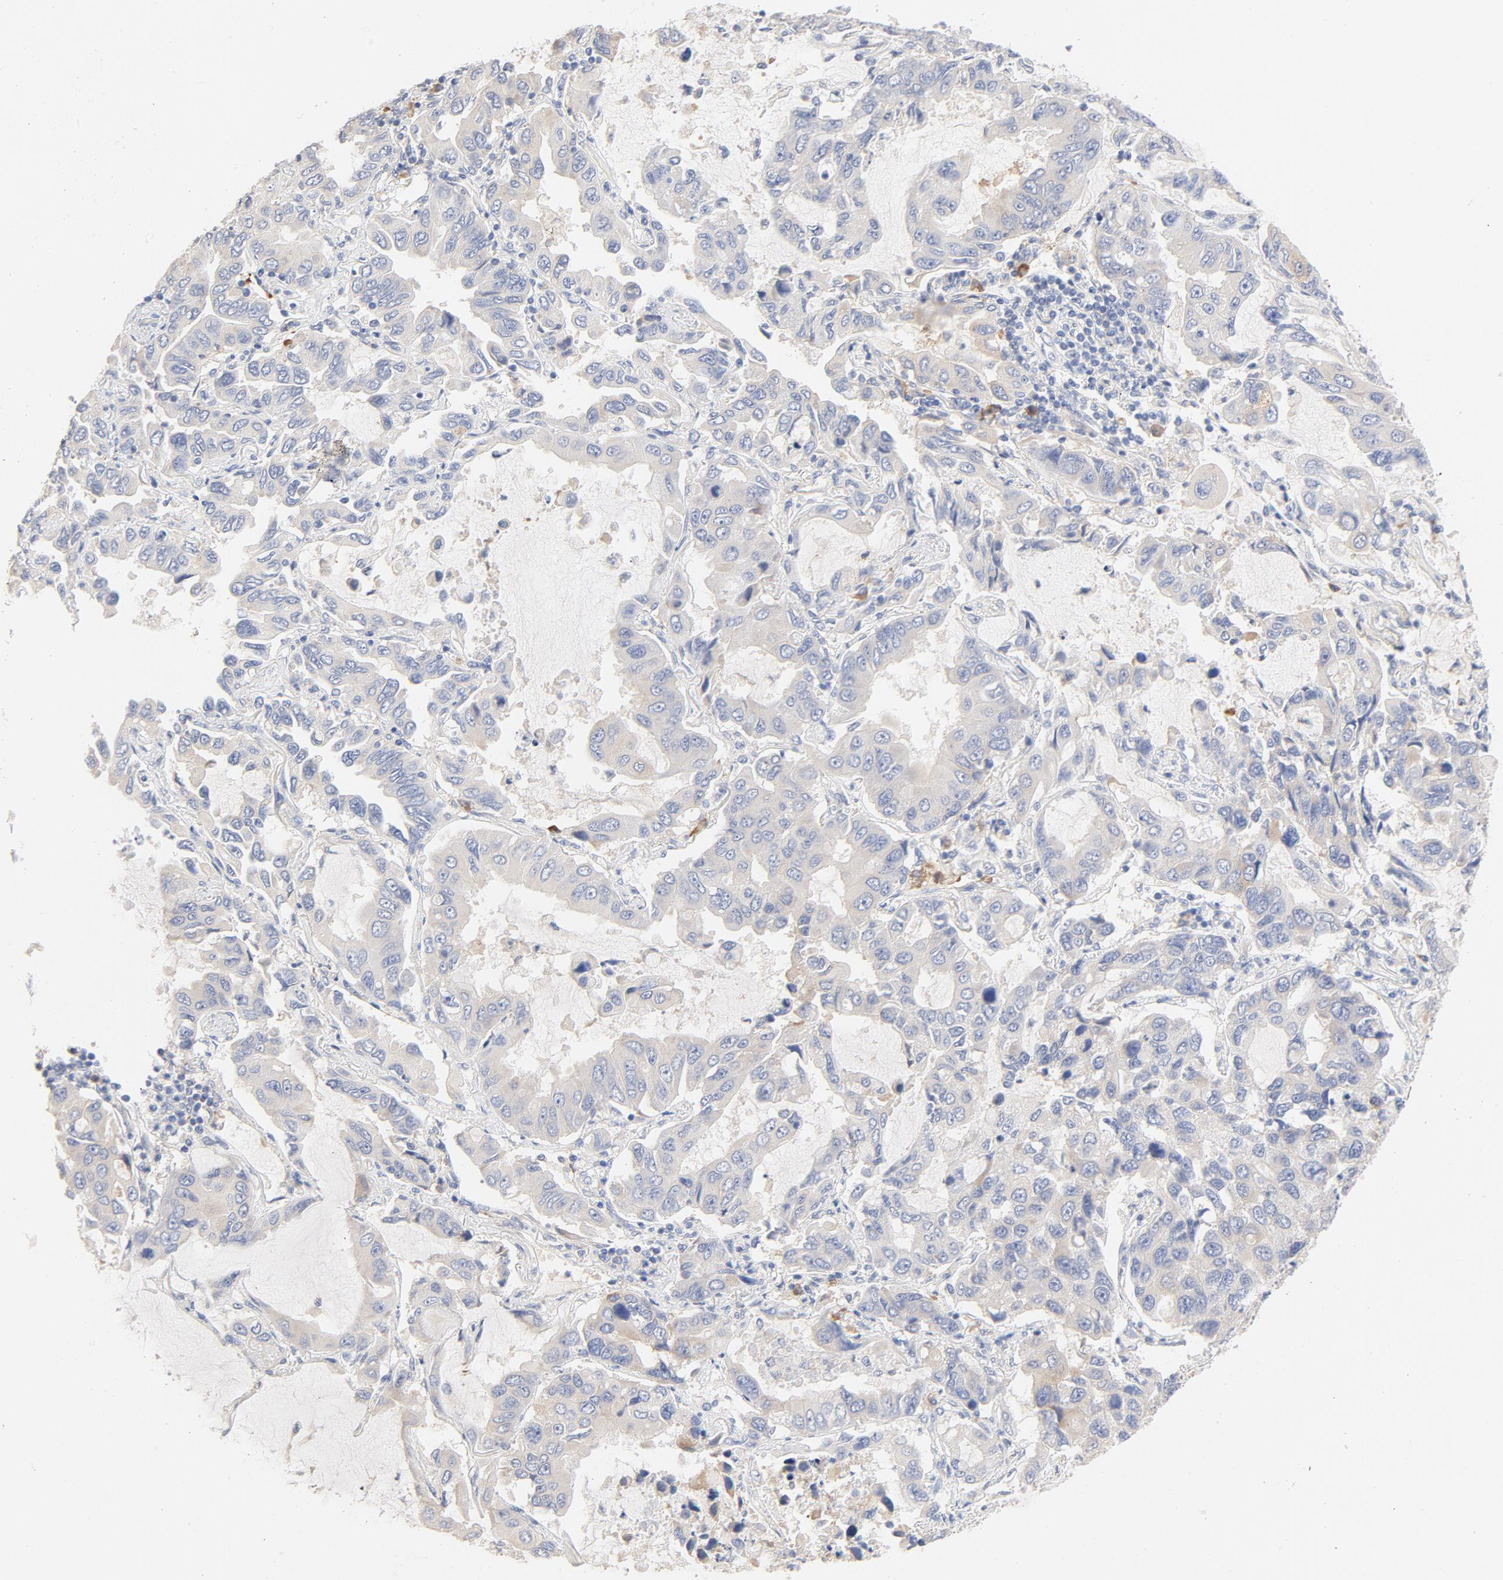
{"staining": {"intensity": "weak", "quantity": "<25%", "location": "cytoplasmic/membranous"}, "tissue": "lung cancer", "cell_type": "Tumor cells", "image_type": "cancer", "snomed": [{"axis": "morphology", "description": "Adenocarcinoma, NOS"}, {"axis": "topography", "description": "Lung"}], "caption": "Lung cancer was stained to show a protein in brown. There is no significant expression in tumor cells.", "gene": "TLR4", "patient": {"sex": "male", "age": 64}}